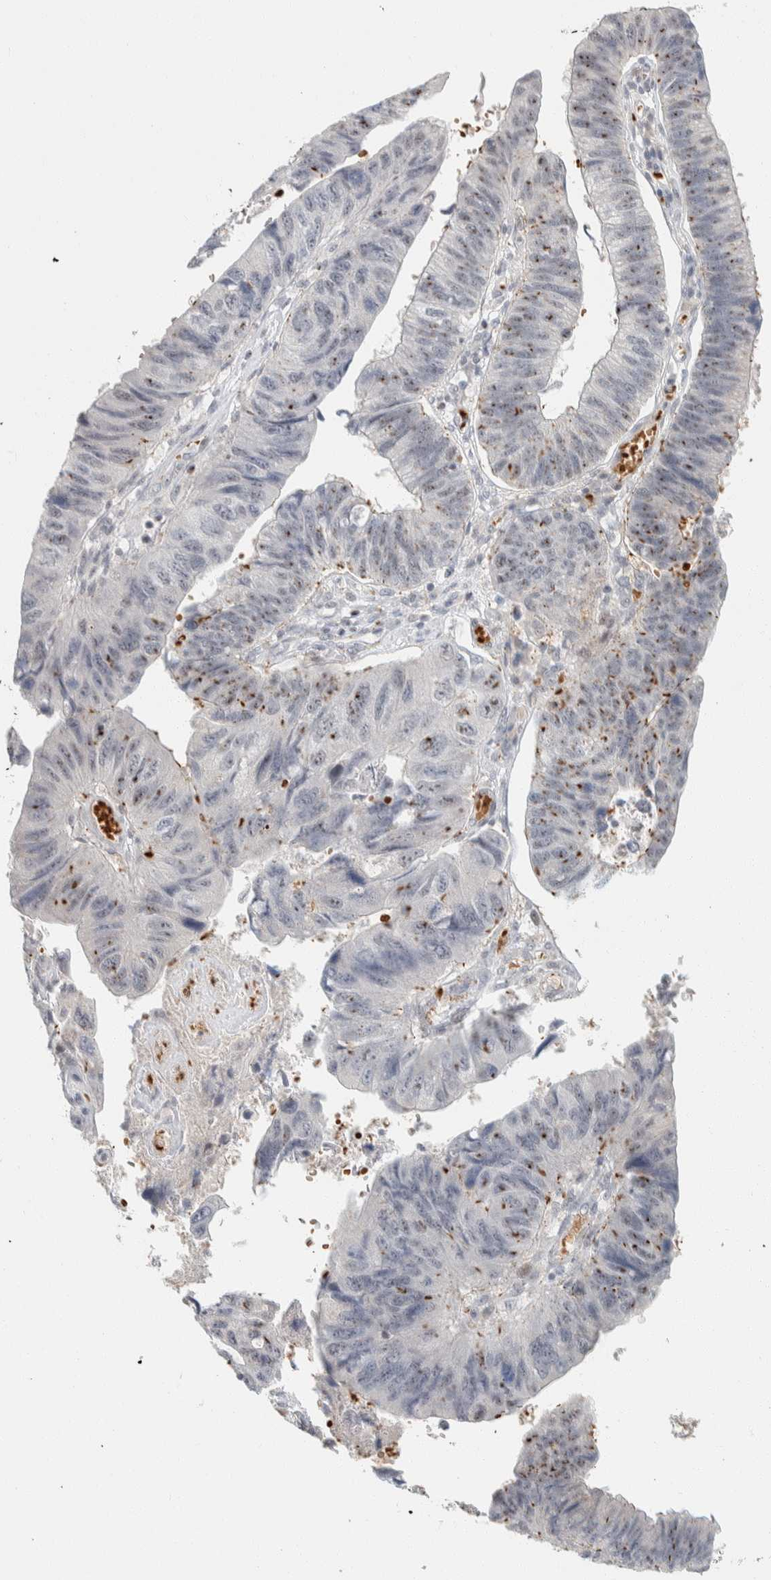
{"staining": {"intensity": "moderate", "quantity": "25%-75%", "location": "nuclear"}, "tissue": "stomach cancer", "cell_type": "Tumor cells", "image_type": "cancer", "snomed": [{"axis": "morphology", "description": "Adenocarcinoma, NOS"}, {"axis": "topography", "description": "Stomach"}], "caption": "Stomach cancer stained for a protein (brown) demonstrates moderate nuclear positive expression in approximately 25%-75% of tumor cells.", "gene": "ZBTB2", "patient": {"sex": "male", "age": 59}}